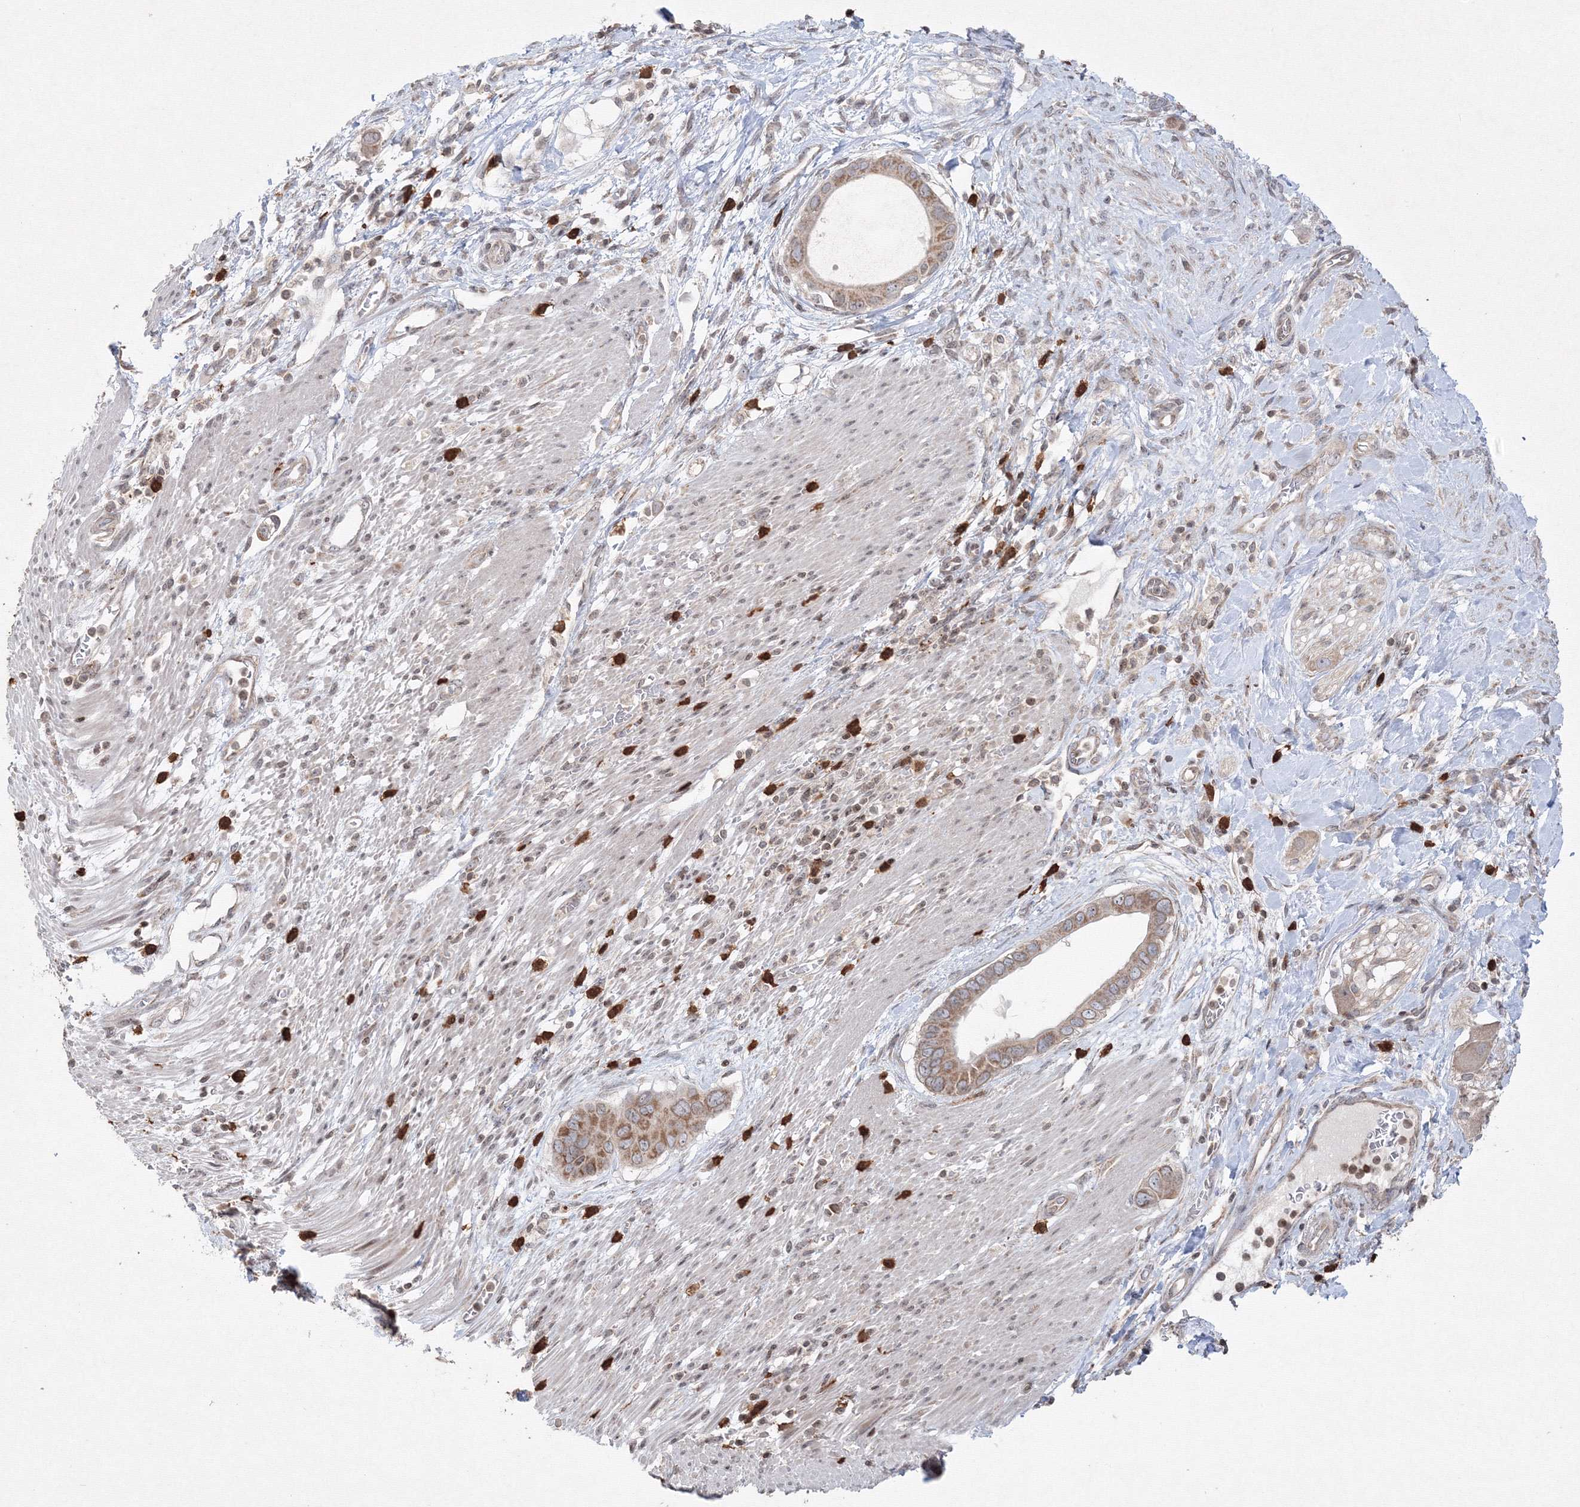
{"staining": {"intensity": "moderate", "quantity": ">75%", "location": "cytoplasmic/membranous"}, "tissue": "pancreatic cancer", "cell_type": "Tumor cells", "image_type": "cancer", "snomed": [{"axis": "morphology", "description": "Adenocarcinoma, NOS"}, {"axis": "topography", "description": "Pancreas"}], "caption": "DAB immunohistochemical staining of human pancreatic adenocarcinoma displays moderate cytoplasmic/membranous protein positivity in about >75% of tumor cells. The staining was performed using DAB to visualize the protein expression in brown, while the nuclei were stained in blue with hematoxylin (Magnification: 20x).", "gene": "MKRN2", "patient": {"sex": "male", "age": 68}}